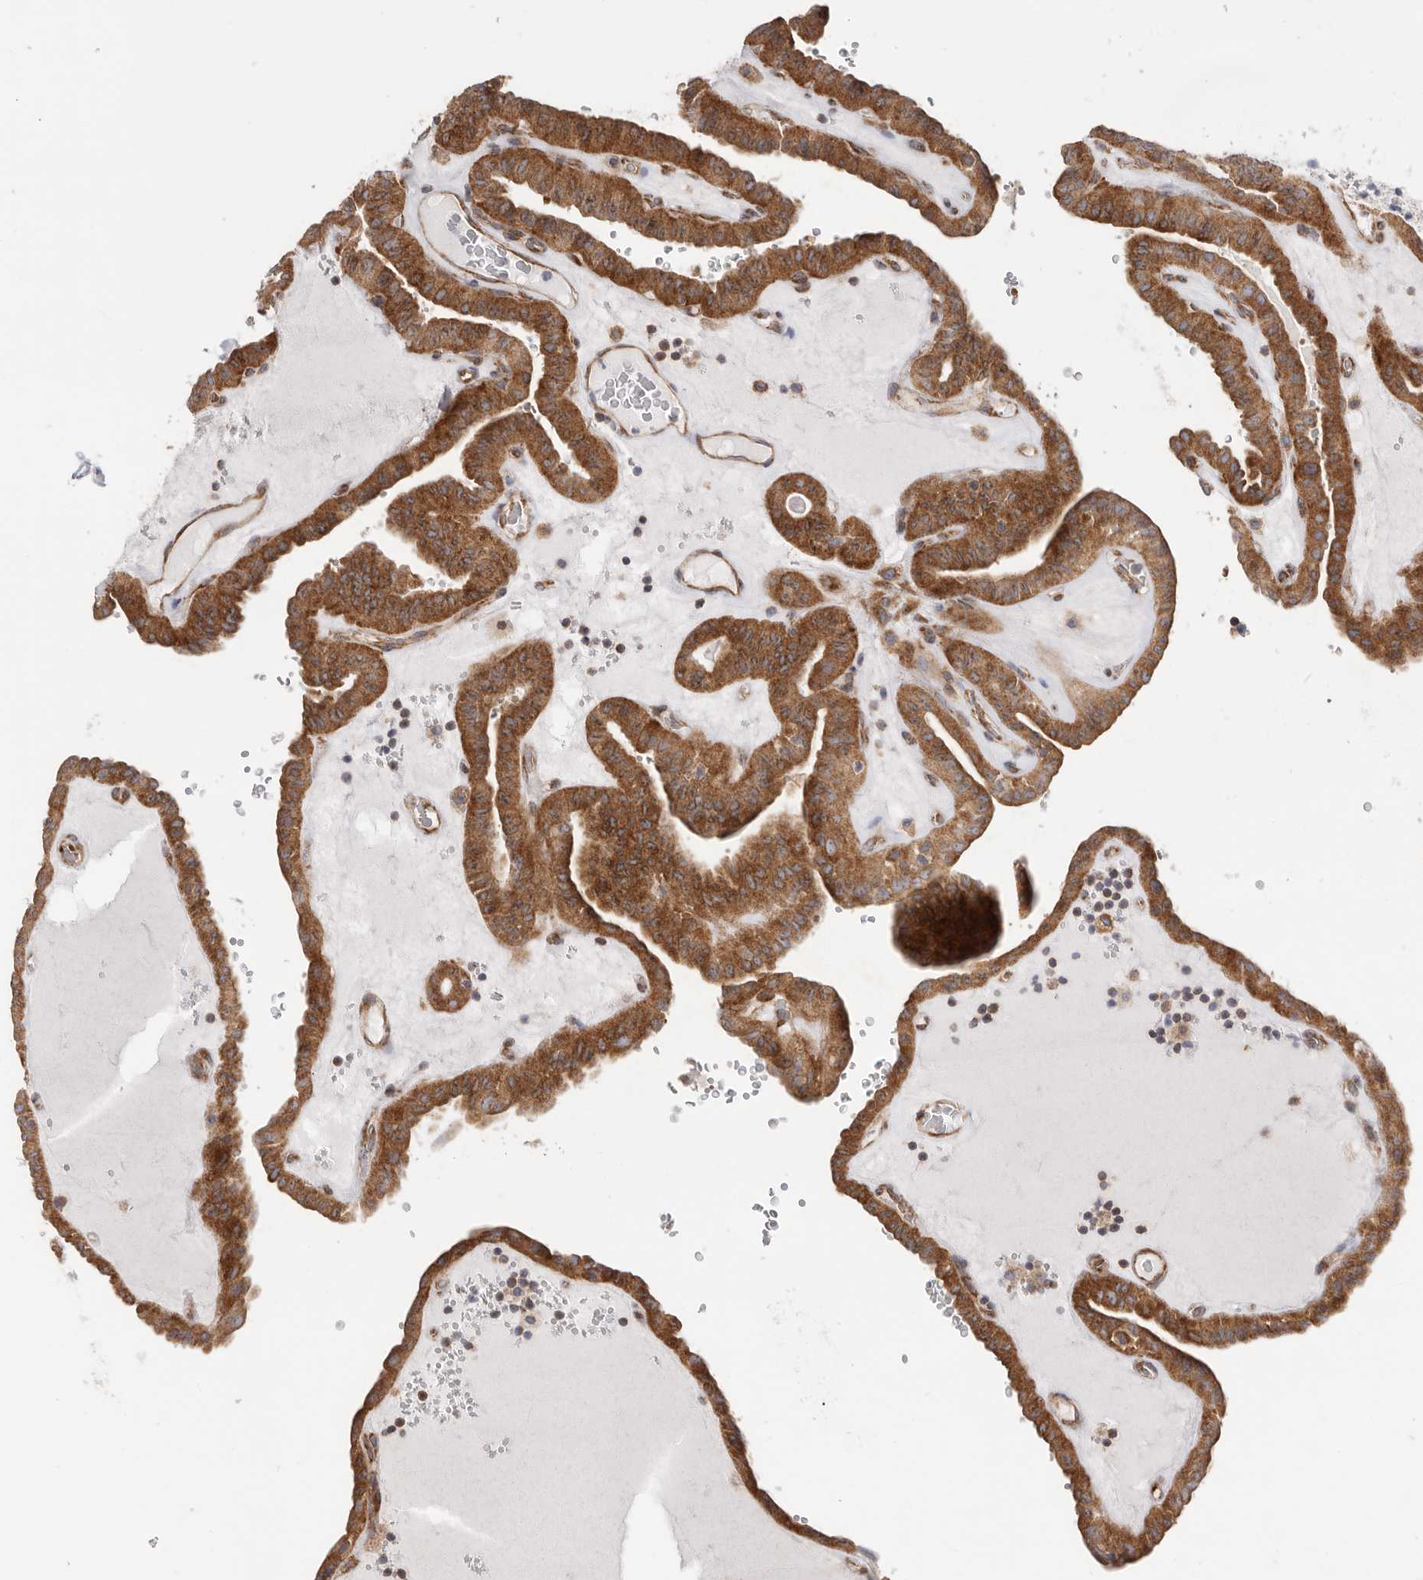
{"staining": {"intensity": "moderate", "quantity": ">75%", "location": "cytoplasmic/membranous"}, "tissue": "thyroid cancer", "cell_type": "Tumor cells", "image_type": "cancer", "snomed": [{"axis": "morphology", "description": "Papillary adenocarcinoma, NOS"}, {"axis": "topography", "description": "Thyroid gland"}], "caption": "Protein positivity by immunohistochemistry (IHC) reveals moderate cytoplasmic/membranous staining in approximately >75% of tumor cells in papillary adenocarcinoma (thyroid).", "gene": "SERBP1", "patient": {"sex": "male", "age": 77}}